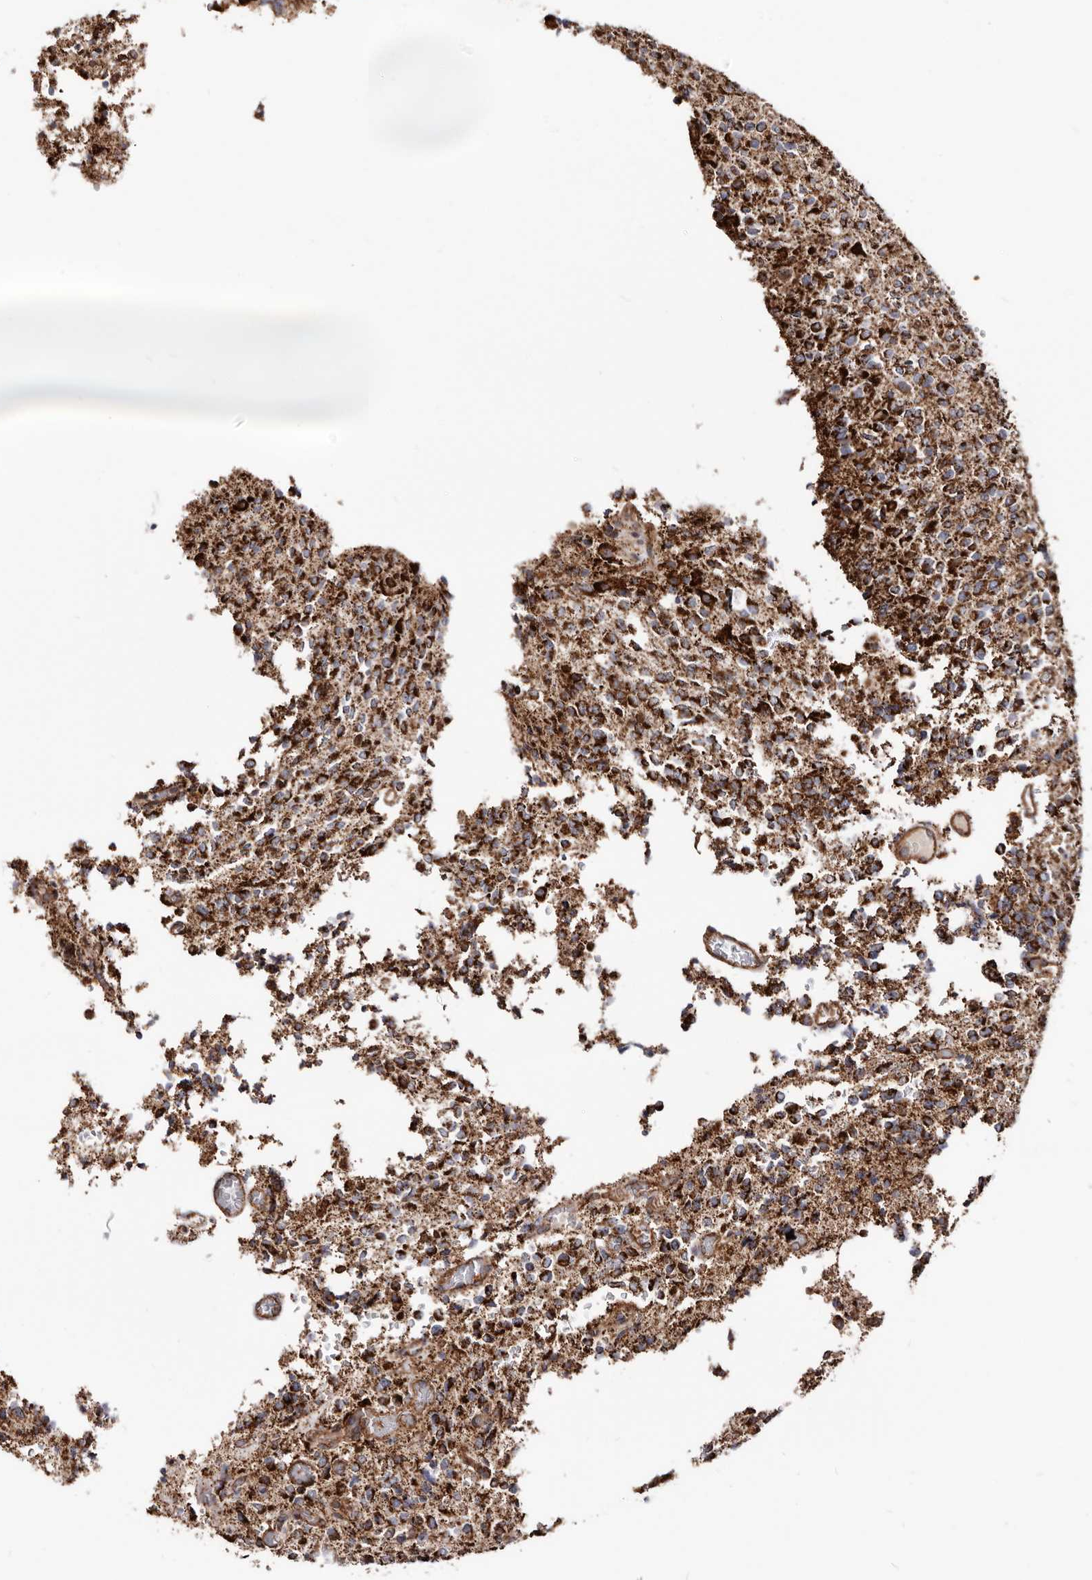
{"staining": {"intensity": "strong", "quantity": "25%-75%", "location": "cytoplasmic/membranous"}, "tissue": "glioma", "cell_type": "Tumor cells", "image_type": "cancer", "snomed": [{"axis": "morphology", "description": "Glioma, malignant, High grade"}, {"axis": "topography", "description": "Brain"}], "caption": "Protein analysis of malignant glioma (high-grade) tissue reveals strong cytoplasmic/membranous expression in about 25%-75% of tumor cells.", "gene": "PRKACB", "patient": {"sex": "male", "age": 34}}